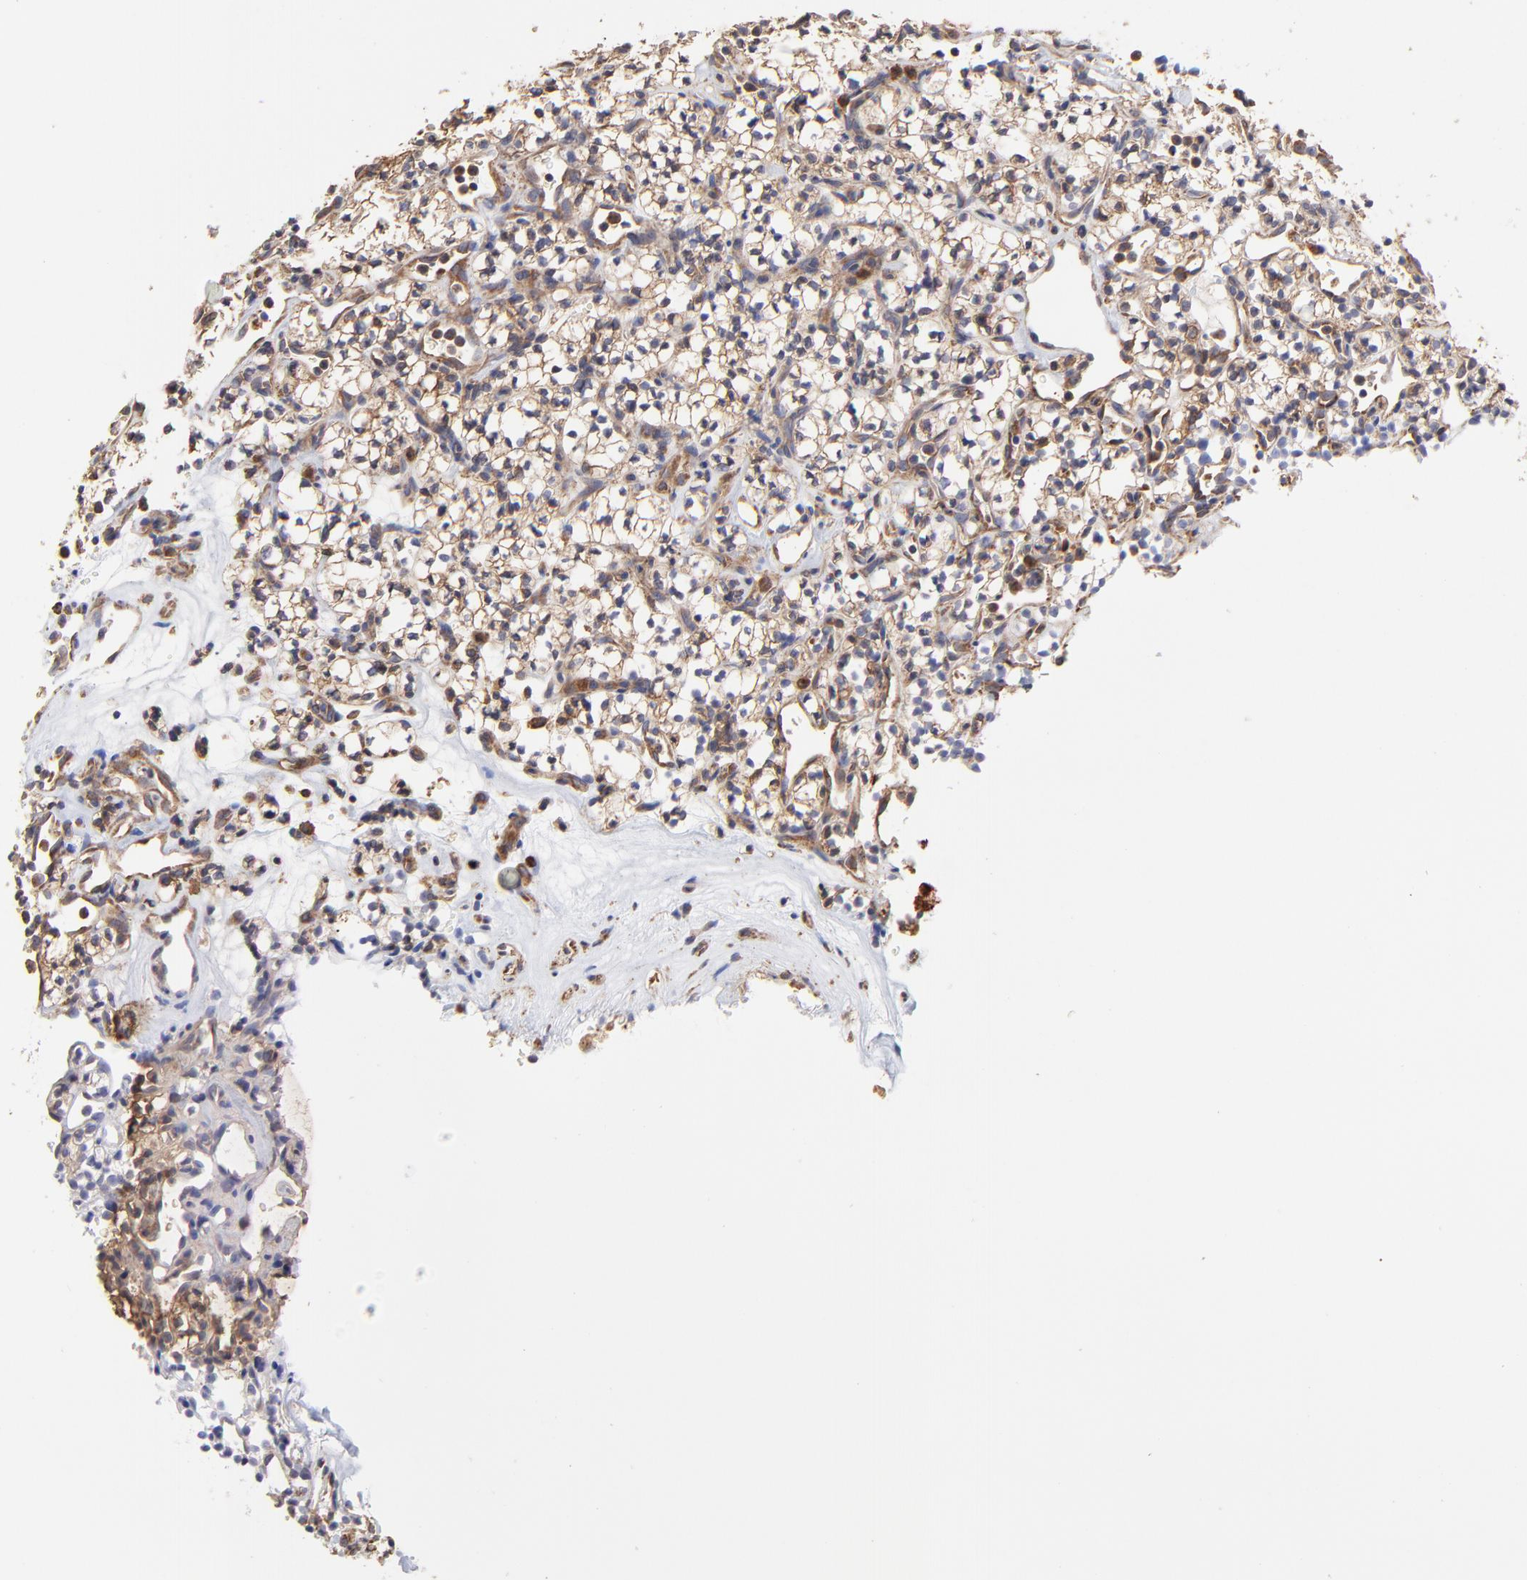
{"staining": {"intensity": "weak", "quantity": "25%-75%", "location": "cytoplasmic/membranous"}, "tissue": "renal cancer", "cell_type": "Tumor cells", "image_type": "cancer", "snomed": [{"axis": "morphology", "description": "Adenocarcinoma, NOS"}, {"axis": "topography", "description": "Kidney"}], "caption": "This image shows immunohistochemistry (IHC) staining of human renal cancer, with low weak cytoplasmic/membranous positivity in about 25%-75% of tumor cells.", "gene": "PFKM", "patient": {"sex": "male", "age": 59}}